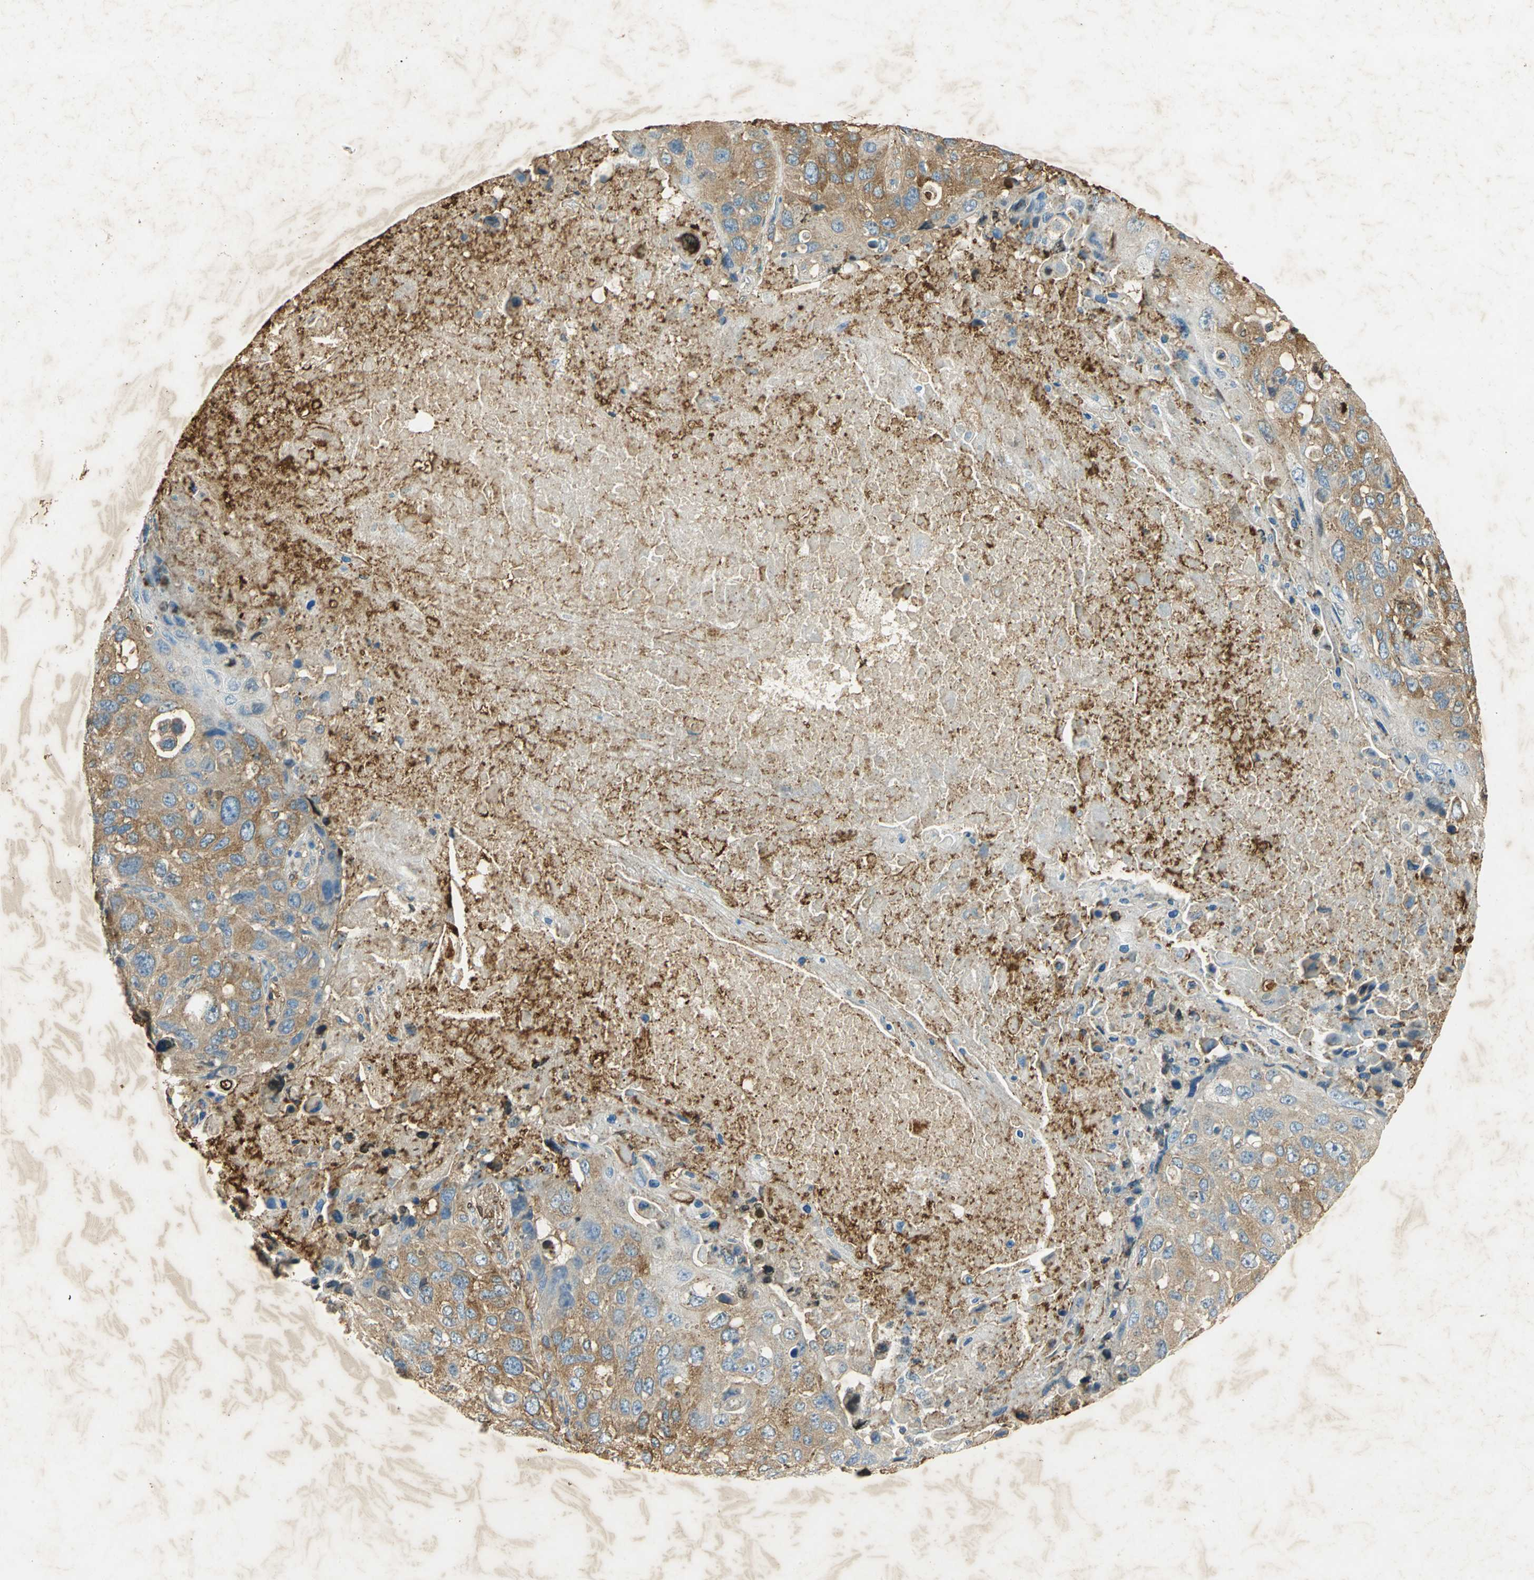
{"staining": {"intensity": "weak", "quantity": ">75%", "location": "cytoplasmic/membranous"}, "tissue": "lung cancer", "cell_type": "Tumor cells", "image_type": "cancer", "snomed": [{"axis": "morphology", "description": "Squamous cell carcinoma, NOS"}, {"axis": "topography", "description": "Lung"}], "caption": "A brown stain labels weak cytoplasmic/membranous staining of a protein in human squamous cell carcinoma (lung) tumor cells.", "gene": "ANXA4", "patient": {"sex": "male", "age": 57}}